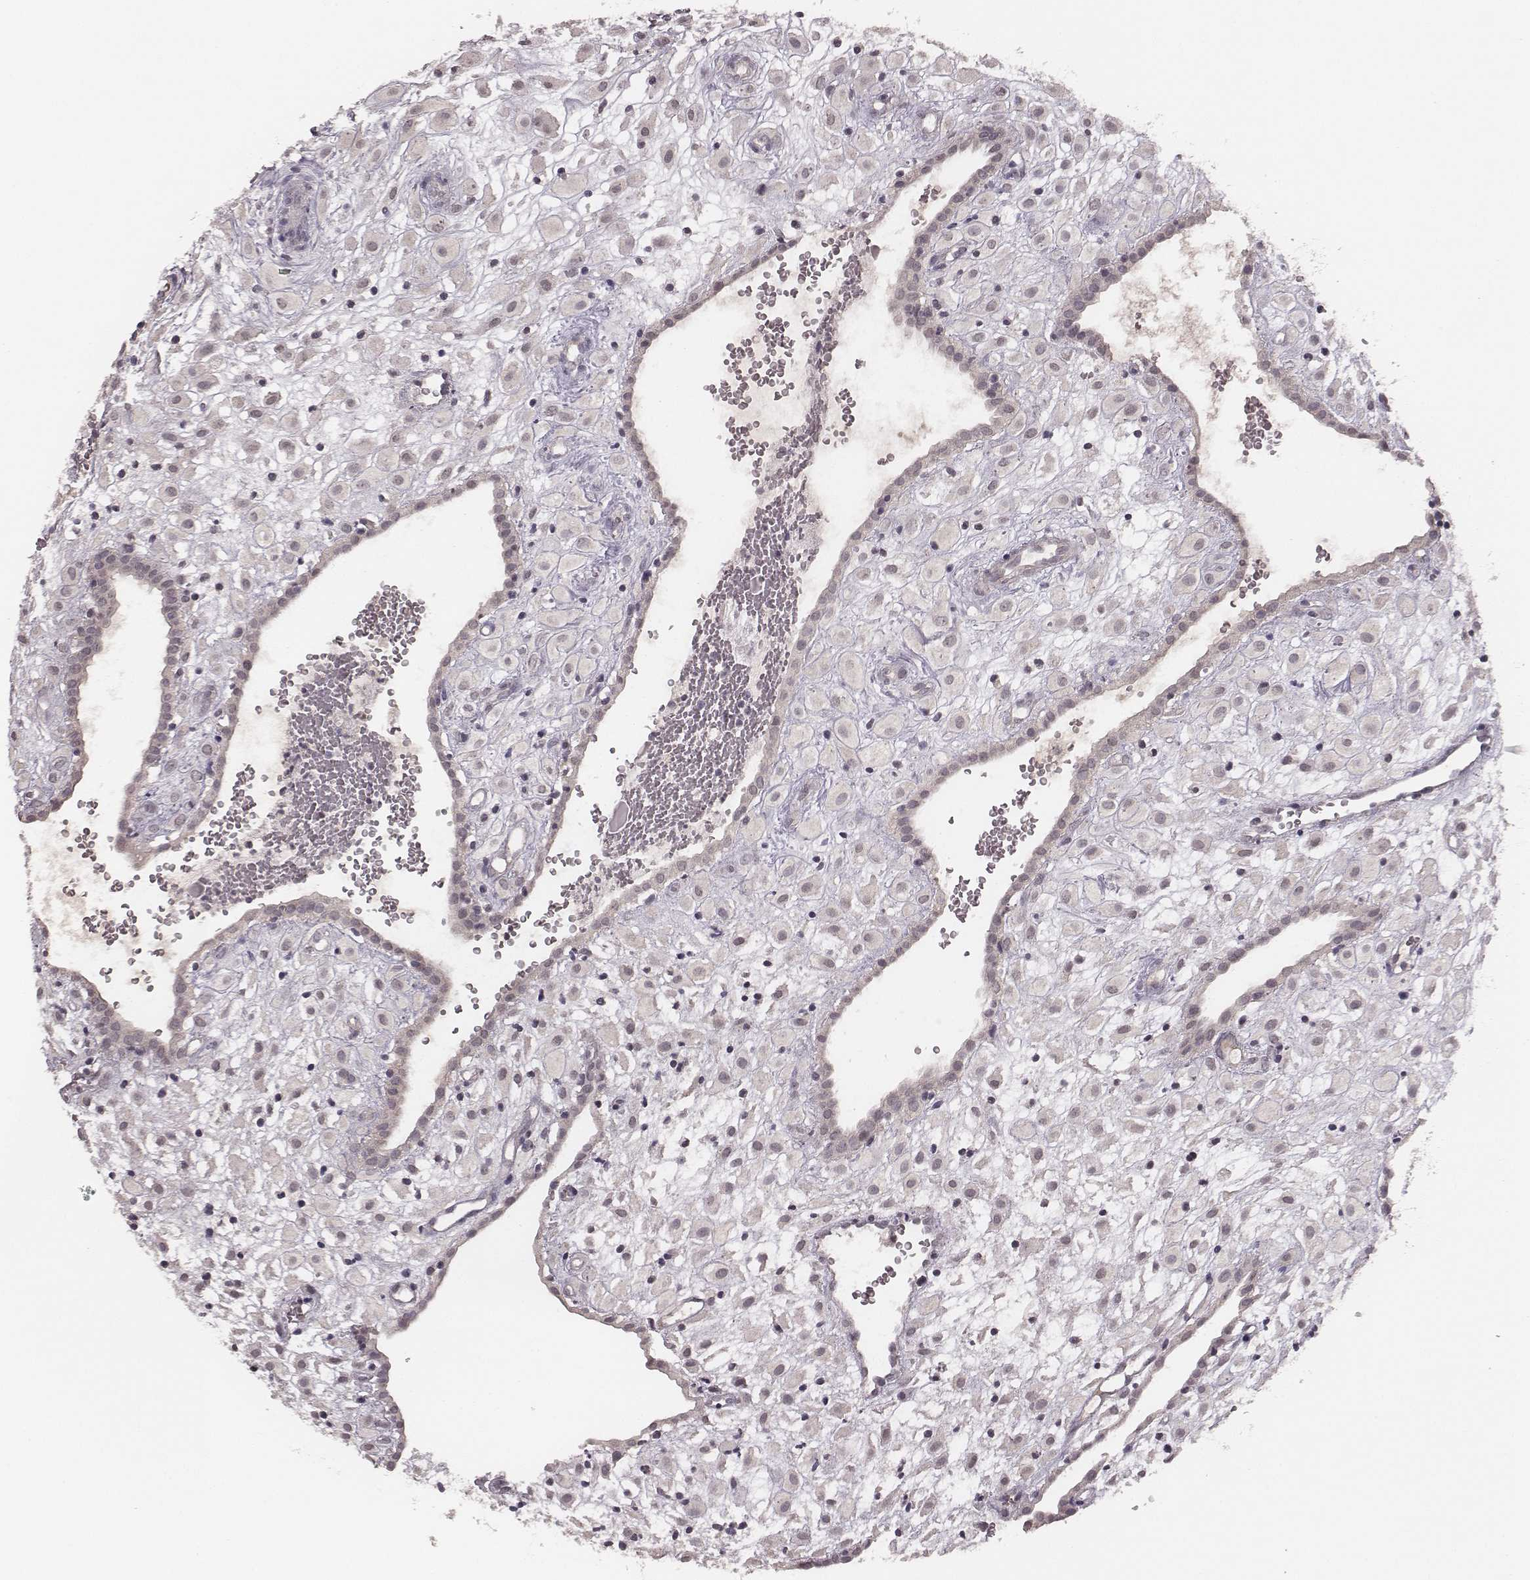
{"staining": {"intensity": "negative", "quantity": "none", "location": "none"}, "tissue": "placenta", "cell_type": "Decidual cells", "image_type": "normal", "snomed": [{"axis": "morphology", "description": "Normal tissue, NOS"}, {"axis": "topography", "description": "Placenta"}], "caption": "DAB (3,3'-diaminobenzidine) immunohistochemical staining of normal human placenta reveals no significant expression in decidual cells. (DAB immunohistochemistry (IHC), high magnification).", "gene": "LY6K", "patient": {"sex": "female", "age": 24}}